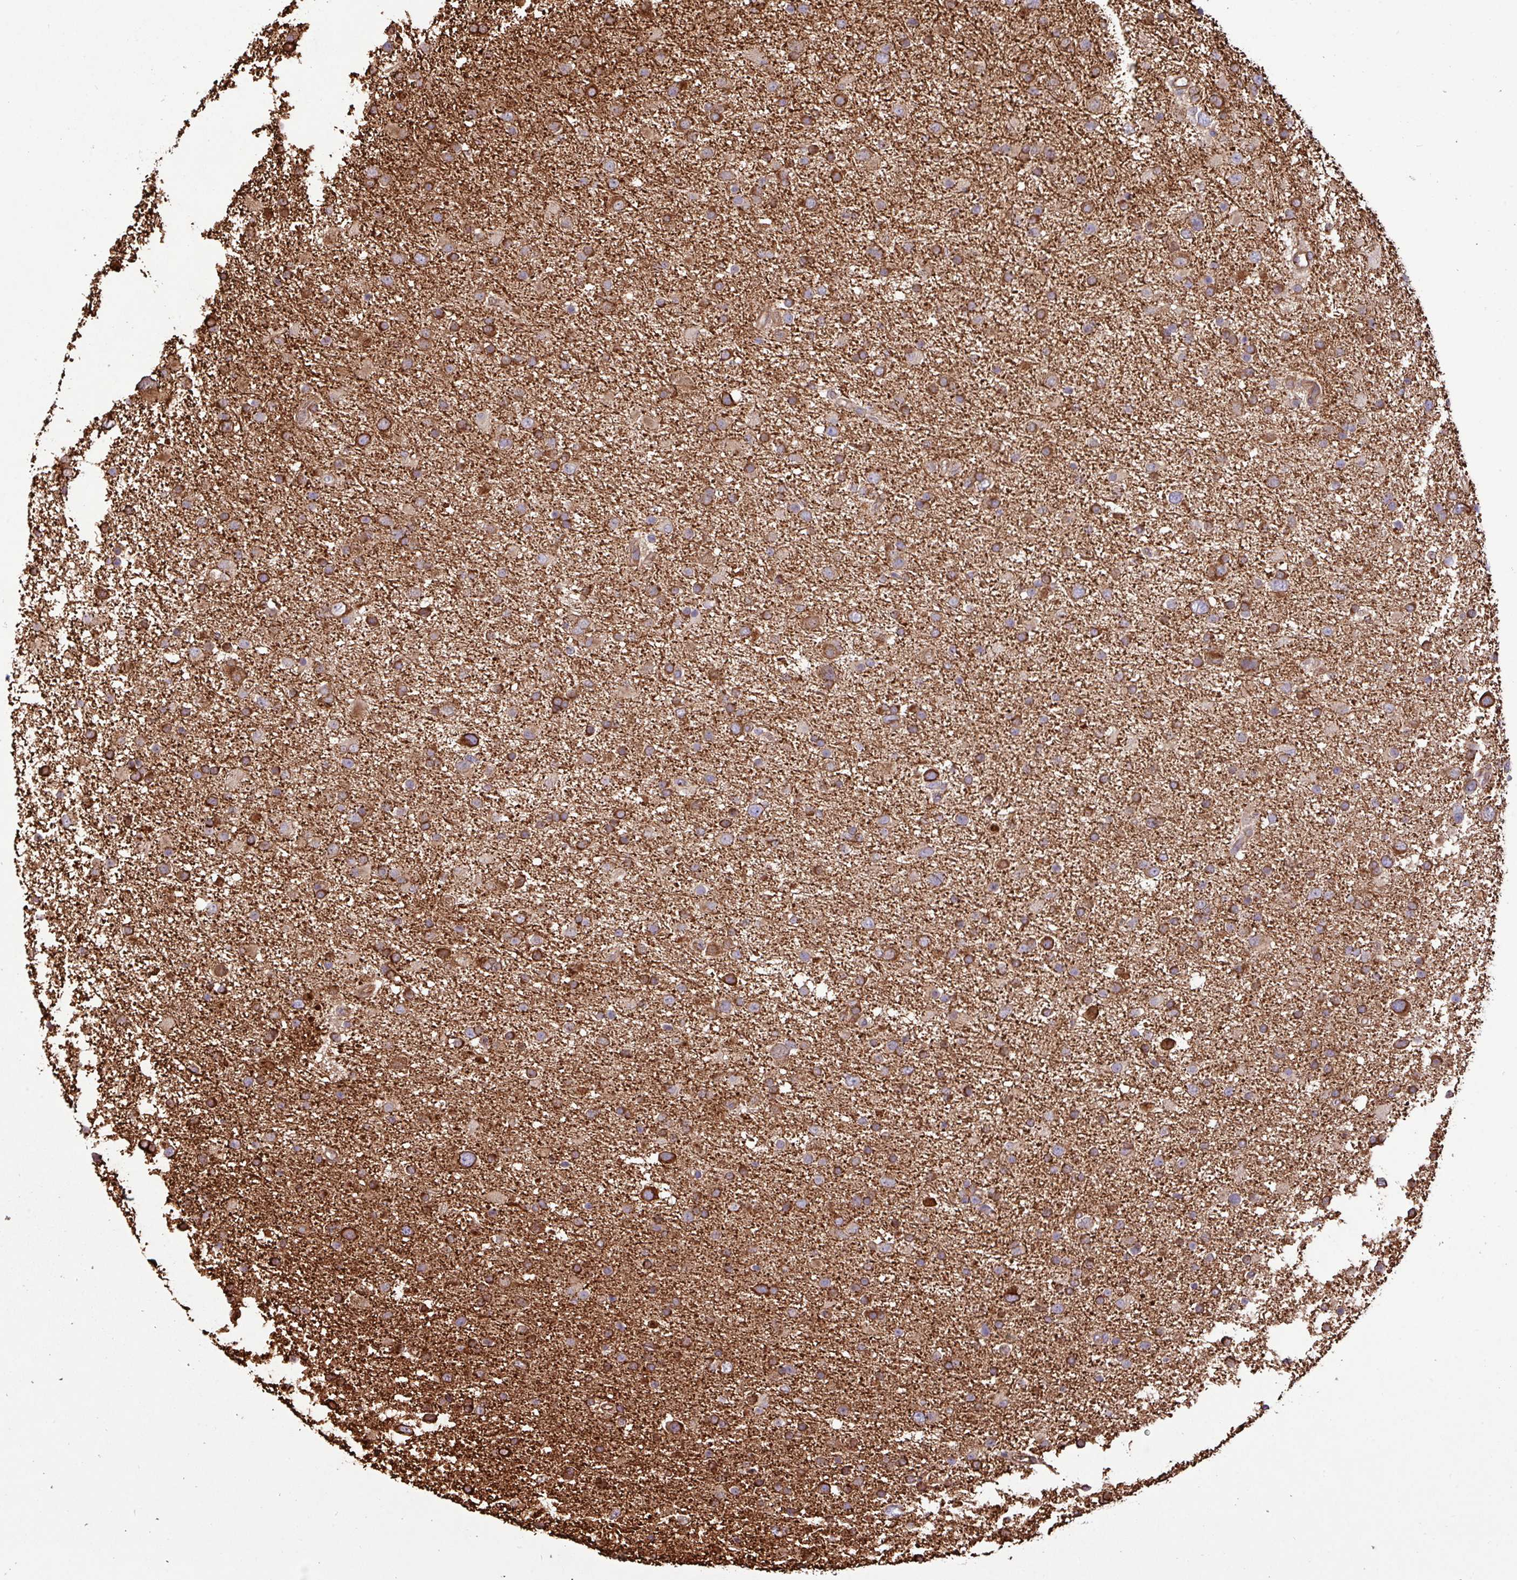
{"staining": {"intensity": "strong", "quantity": ">75%", "location": "cytoplasmic/membranous"}, "tissue": "glioma", "cell_type": "Tumor cells", "image_type": "cancer", "snomed": [{"axis": "morphology", "description": "Glioma, malignant, Low grade"}, {"axis": "topography", "description": "Brain"}], "caption": "Brown immunohistochemical staining in malignant low-grade glioma shows strong cytoplasmic/membranous expression in approximately >75% of tumor cells.", "gene": "ZNF300", "patient": {"sex": "female", "age": 32}}